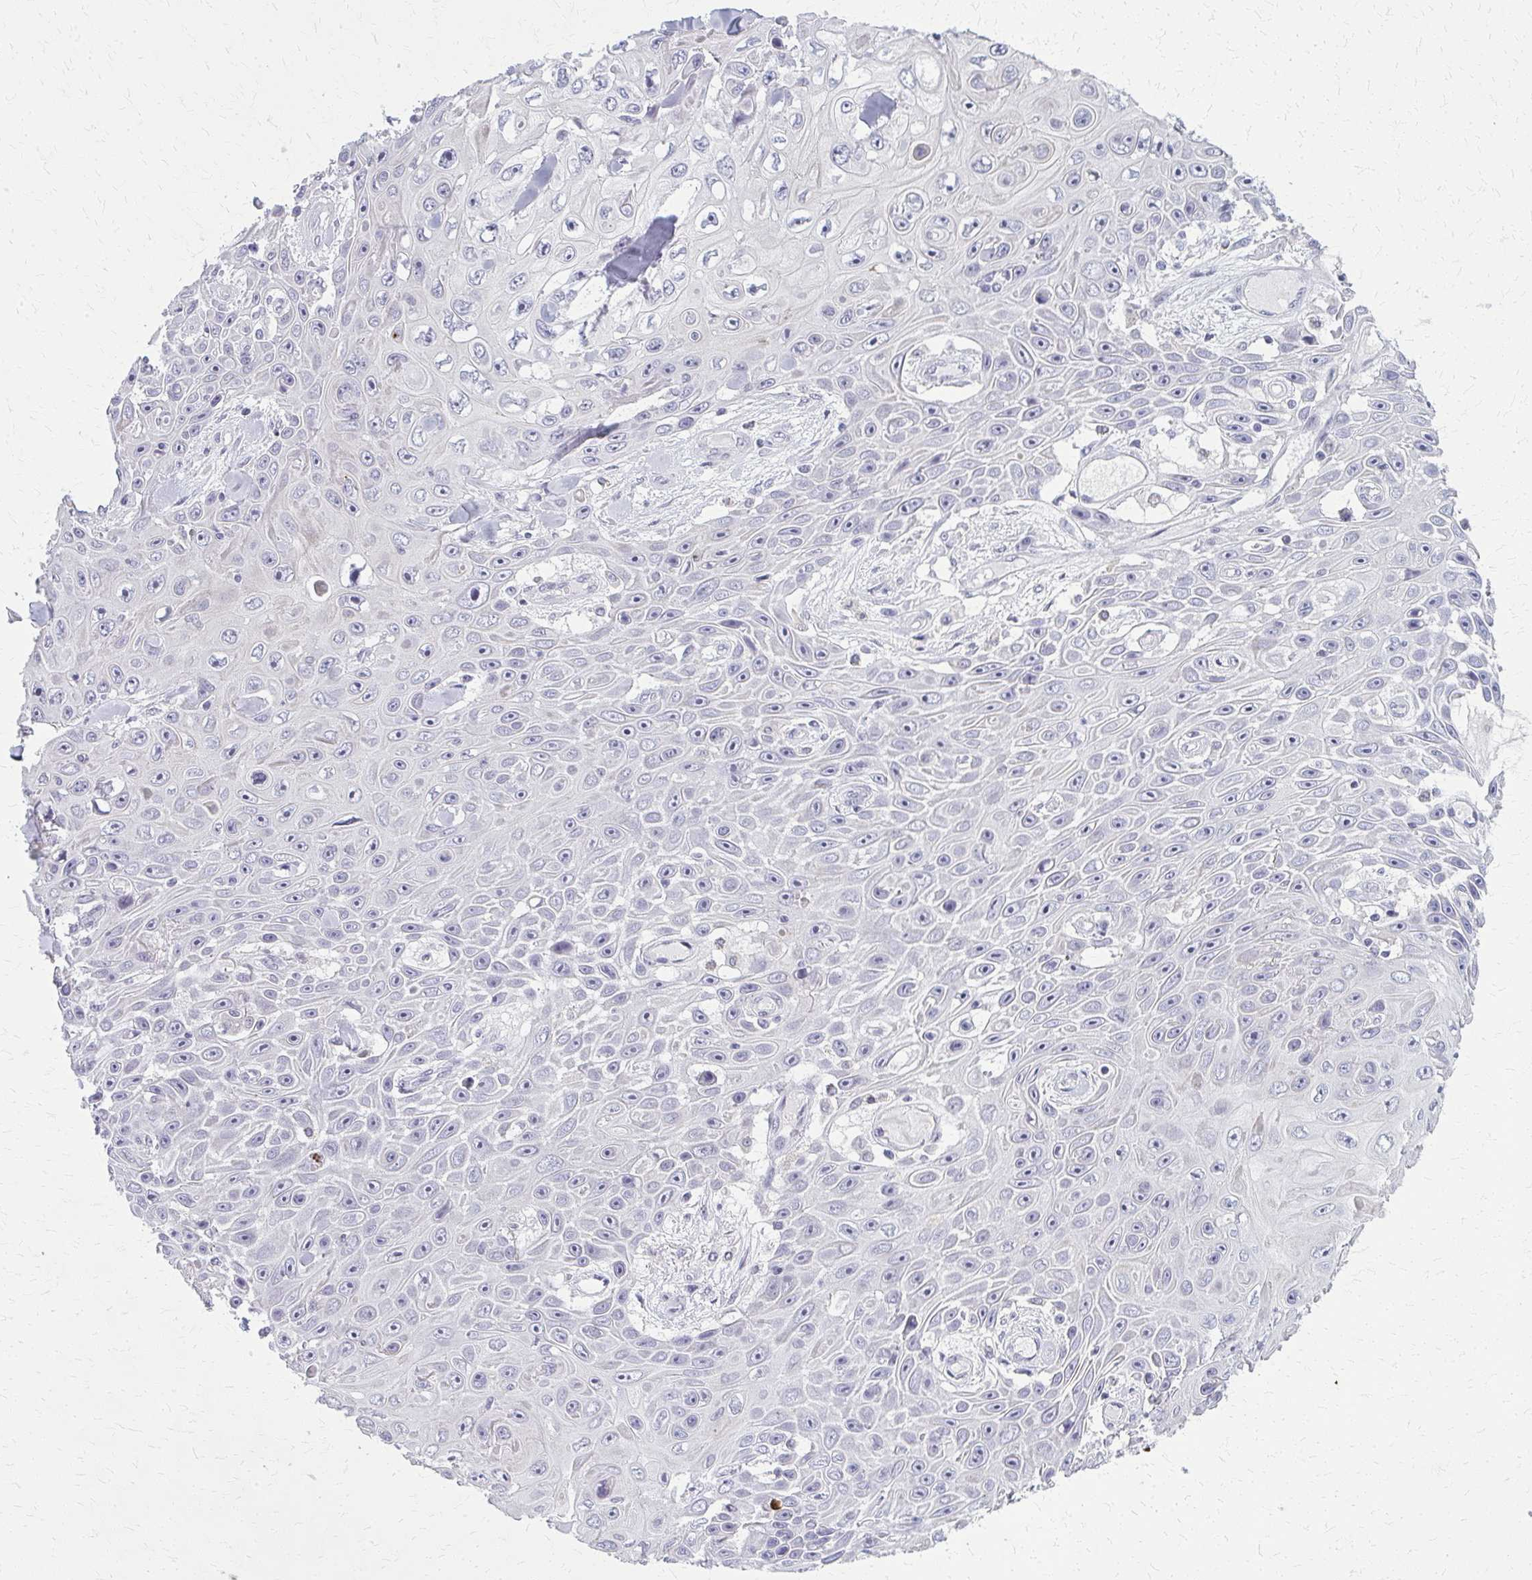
{"staining": {"intensity": "negative", "quantity": "none", "location": "none"}, "tissue": "skin cancer", "cell_type": "Tumor cells", "image_type": "cancer", "snomed": [{"axis": "morphology", "description": "Squamous cell carcinoma, NOS"}, {"axis": "topography", "description": "Skin"}], "caption": "Tumor cells are negative for protein expression in human squamous cell carcinoma (skin). Brightfield microscopy of immunohistochemistry (IHC) stained with DAB (3,3'-diaminobenzidine) (brown) and hematoxylin (blue), captured at high magnification.", "gene": "CASQ2", "patient": {"sex": "male", "age": 82}}